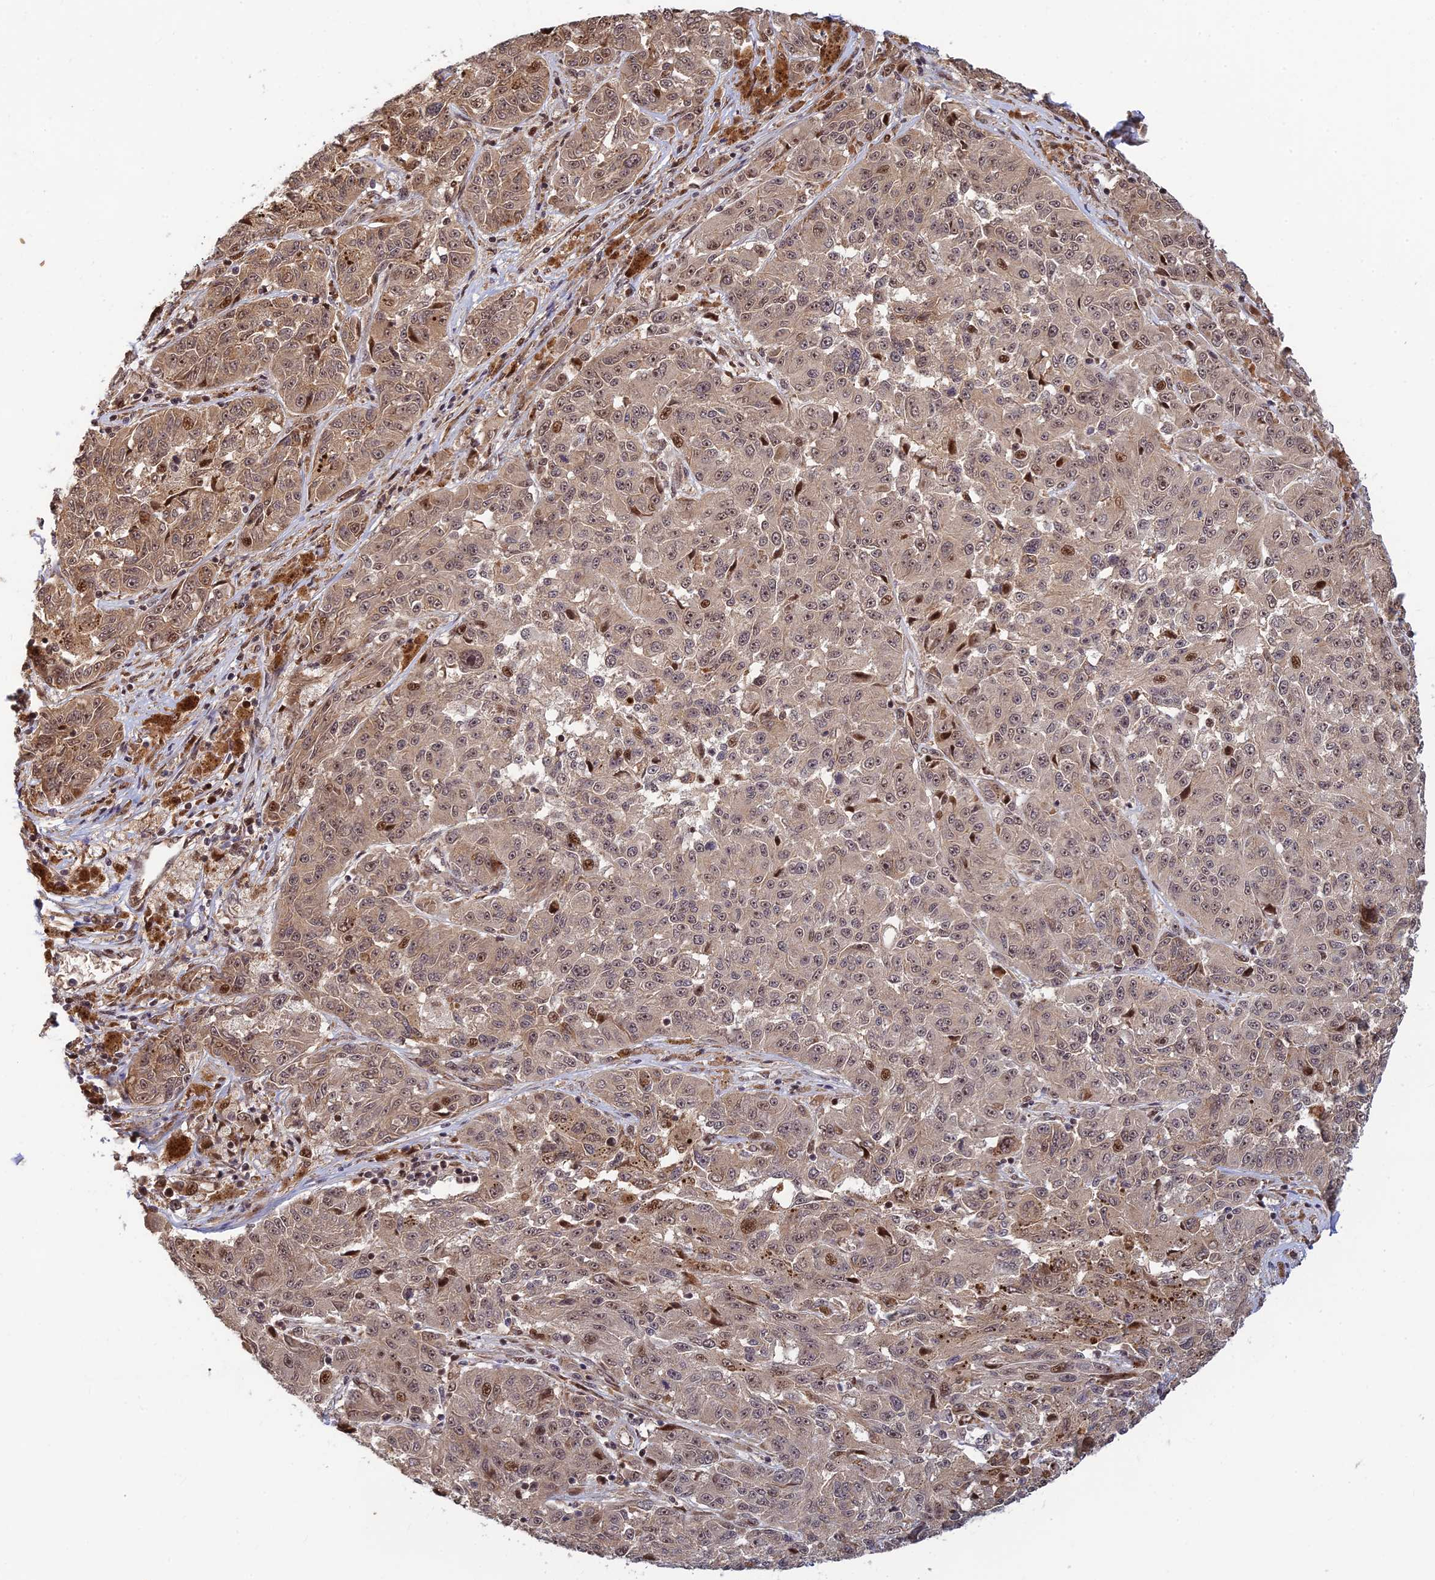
{"staining": {"intensity": "moderate", "quantity": "<25%", "location": "cytoplasmic/membranous,nuclear"}, "tissue": "melanoma", "cell_type": "Tumor cells", "image_type": "cancer", "snomed": [{"axis": "morphology", "description": "Malignant melanoma, NOS"}, {"axis": "topography", "description": "Skin"}], "caption": "Malignant melanoma was stained to show a protein in brown. There is low levels of moderate cytoplasmic/membranous and nuclear staining in approximately <25% of tumor cells.", "gene": "UFSP2", "patient": {"sex": "male", "age": 53}}